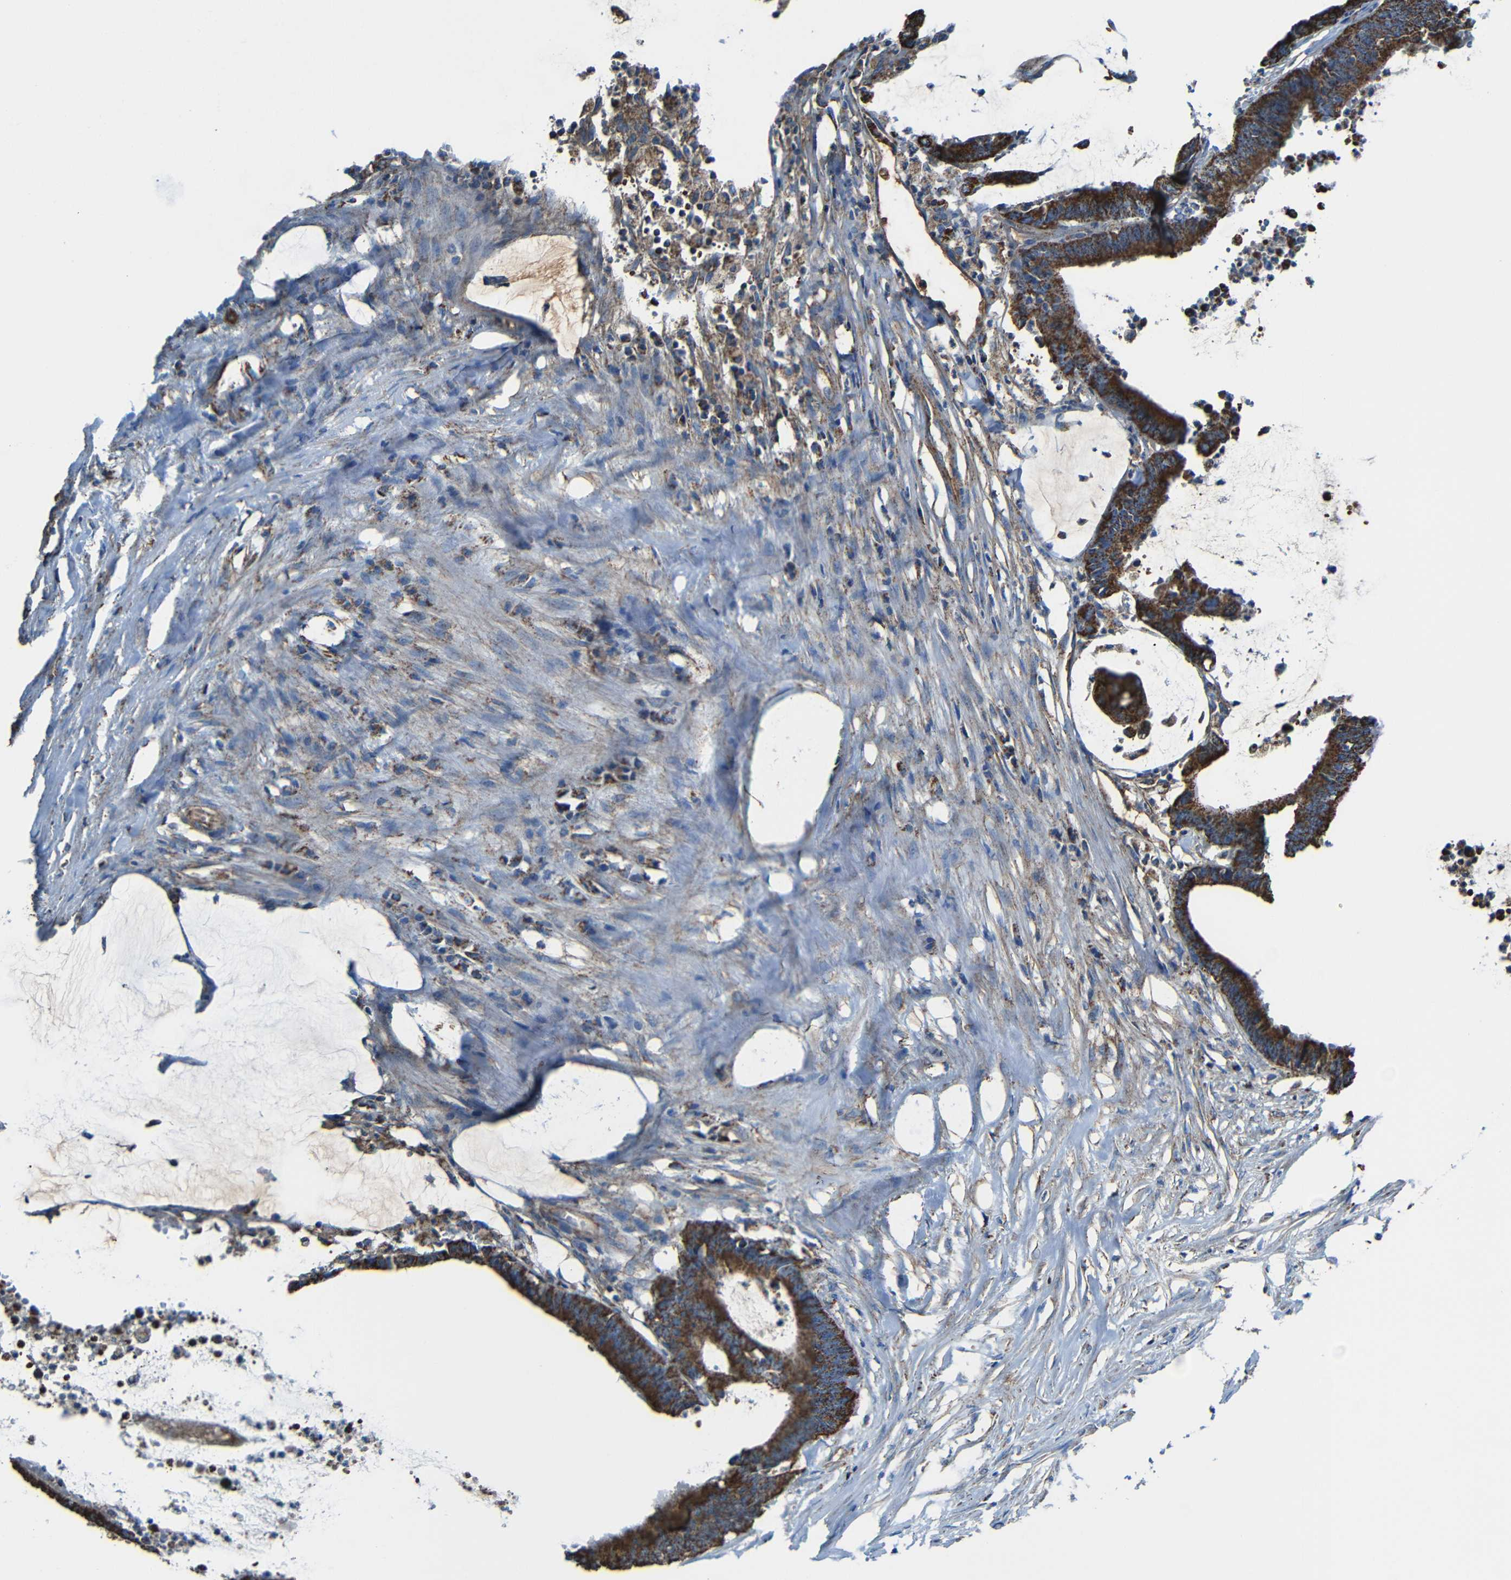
{"staining": {"intensity": "strong", "quantity": ">75%", "location": "cytoplasmic/membranous"}, "tissue": "colorectal cancer", "cell_type": "Tumor cells", "image_type": "cancer", "snomed": [{"axis": "morphology", "description": "Adenocarcinoma, NOS"}, {"axis": "topography", "description": "Rectum"}], "caption": "Colorectal adenocarcinoma stained with a brown dye reveals strong cytoplasmic/membranous positive staining in about >75% of tumor cells.", "gene": "INTS6L", "patient": {"sex": "female", "age": 66}}